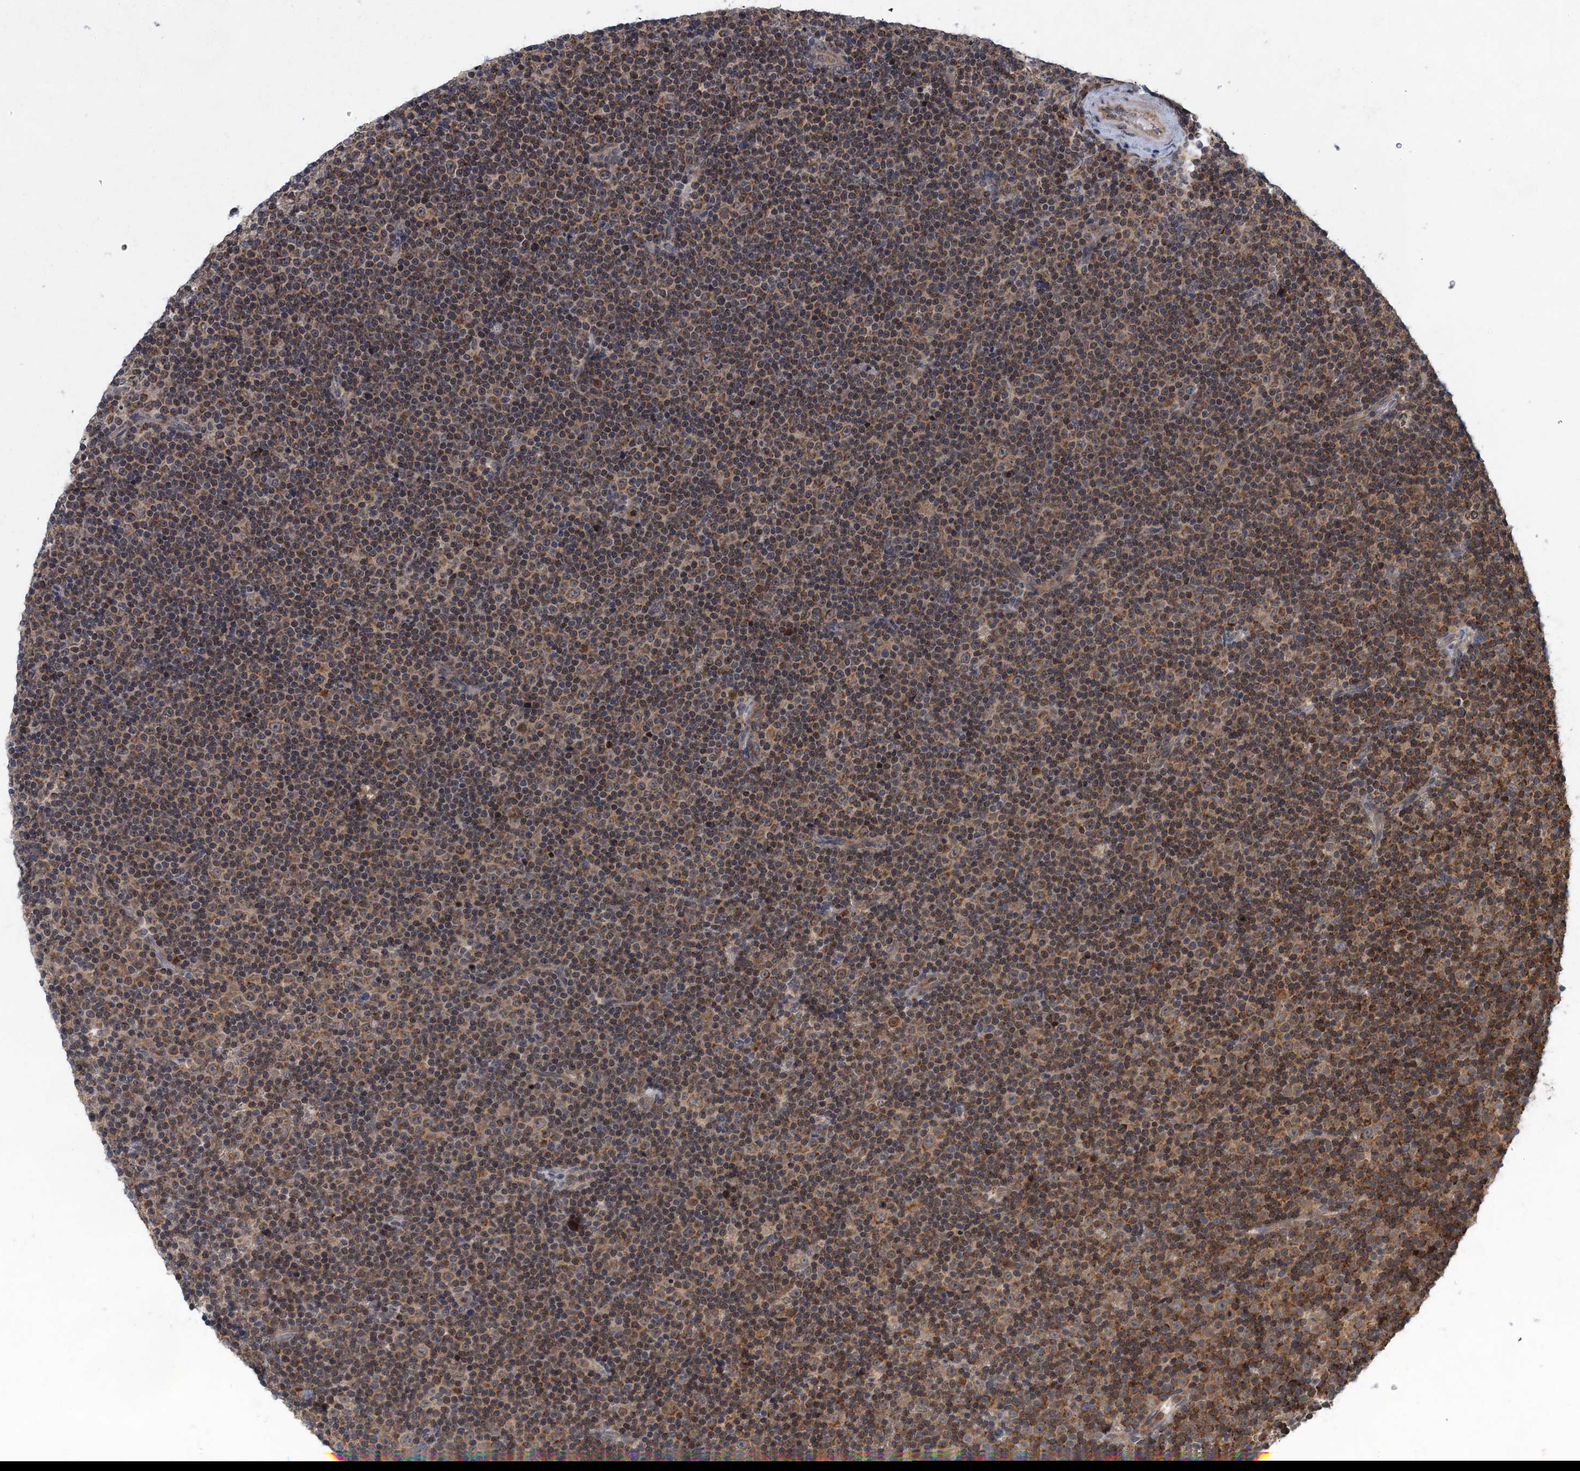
{"staining": {"intensity": "moderate", "quantity": ">75%", "location": "cytoplasmic/membranous"}, "tissue": "lymphoma", "cell_type": "Tumor cells", "image_type": "cancer", "snomed": [{"axis": "morphology", "description": "Malignant lymphoma, non-Hodgkin's type, Low grade"}, {"axis": "topography", "description": "Lymph node"}], "caption": "Protein expression analysis of human lymphoma reveals moderate cytoplasmic/membranous positivity in about >75% of tumor cells.", "gene": "SLC11A2", "patient": {"sex": "female", "age": 67}}